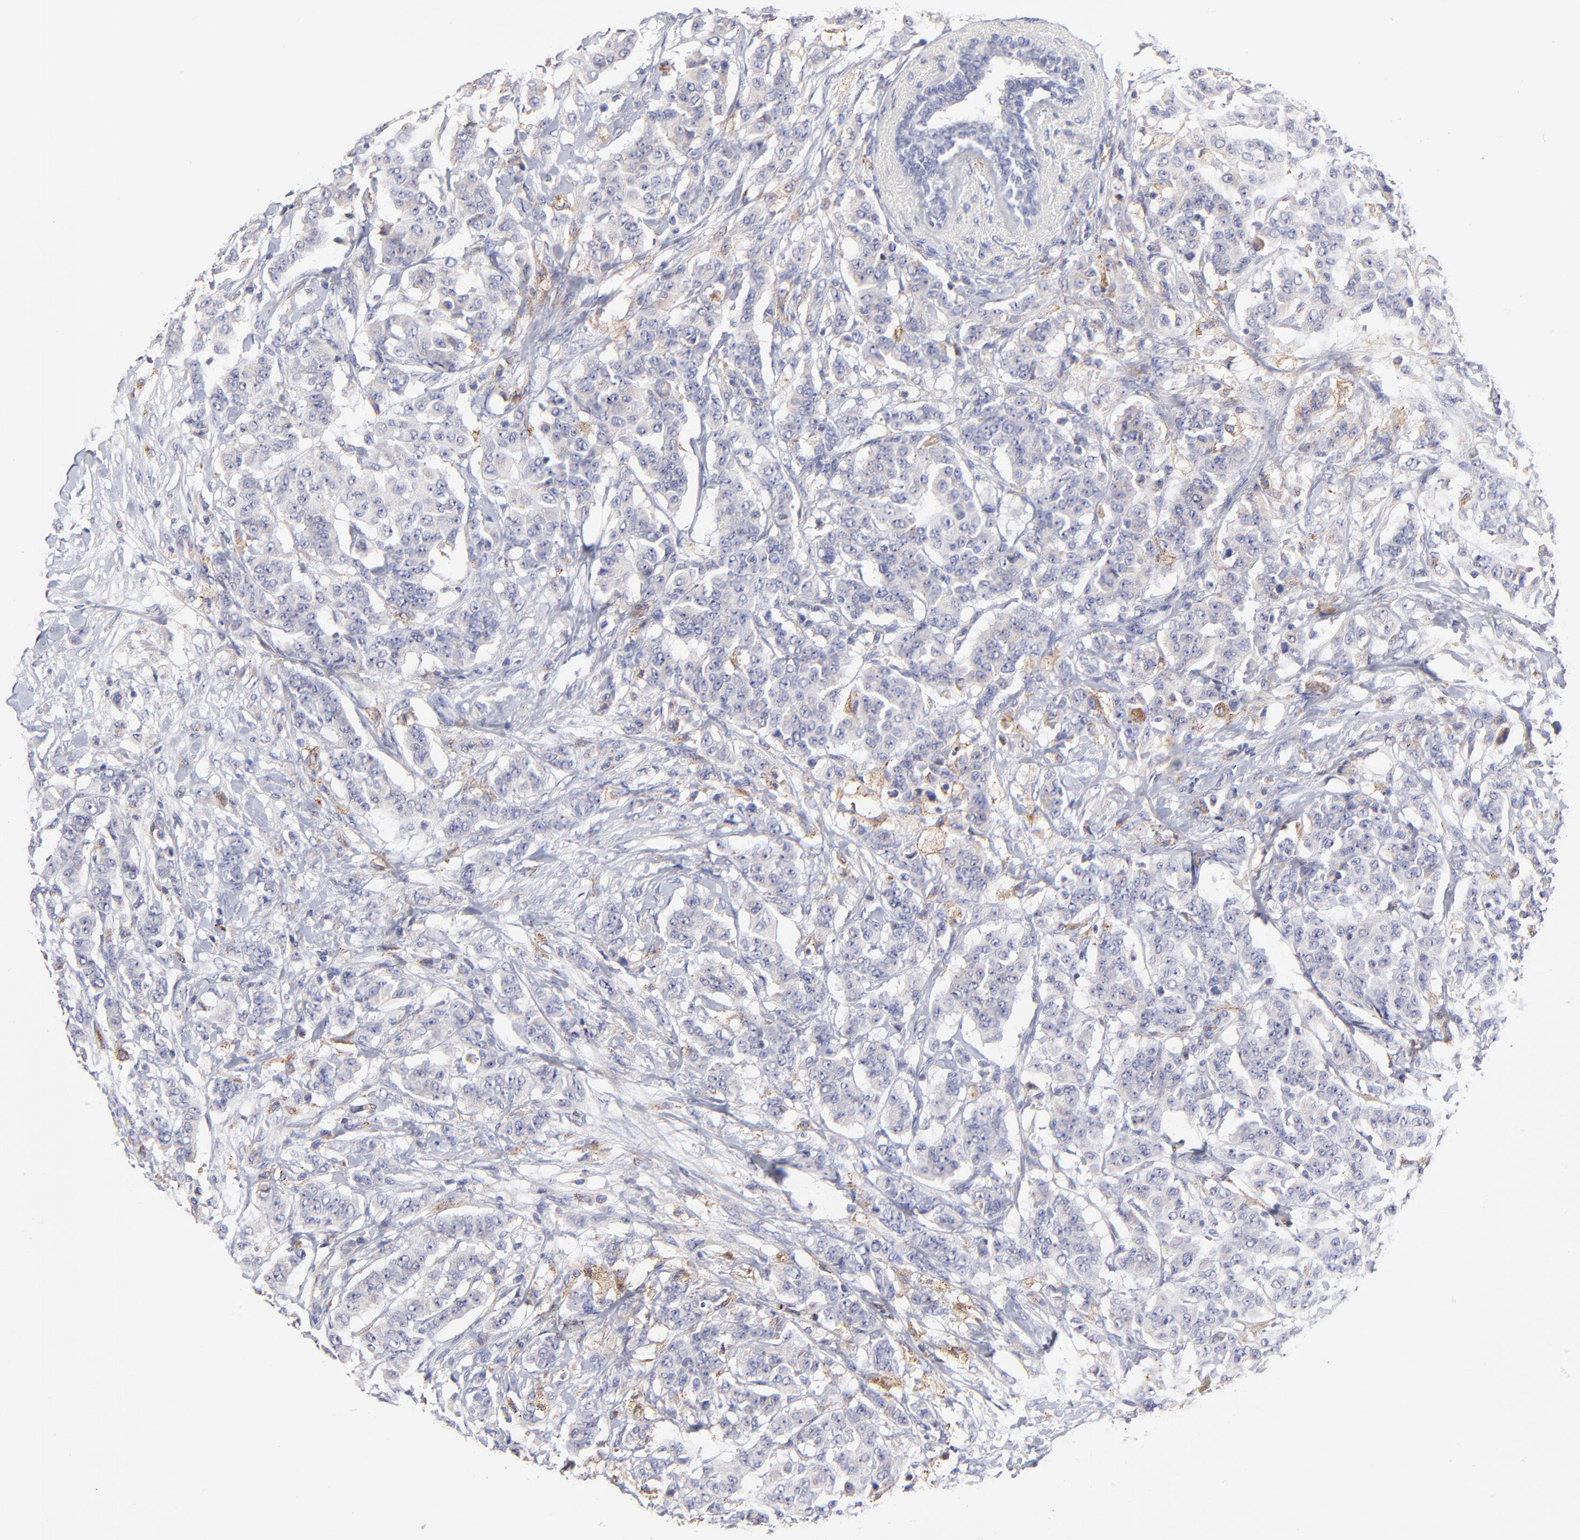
{"staining": {"intensity": "weak", "quantity": "<25%", "location": "cytoplasmic/membranous"}, "tissue": "breast cancer", "cell_type": "Tumor cells", "image_type": "cancer", "snomed": [{"axis": "morphology", "description": "Duct carcinoma"}, {"axis": "topography", "description": "Breast"}], "caption": "Immunohistochemistry histopathology image of neoplastic tissue: human breast cancer (infiltrating ductal carcinoma) stained with DAB (3,3'-diaminobenzidine) exhibits no significant protein expression in tumor cells. (DAB immunohistochemistry, high magnification).", "gene": "GCSAM", "patient": {"sex": "female", "age": 40}}